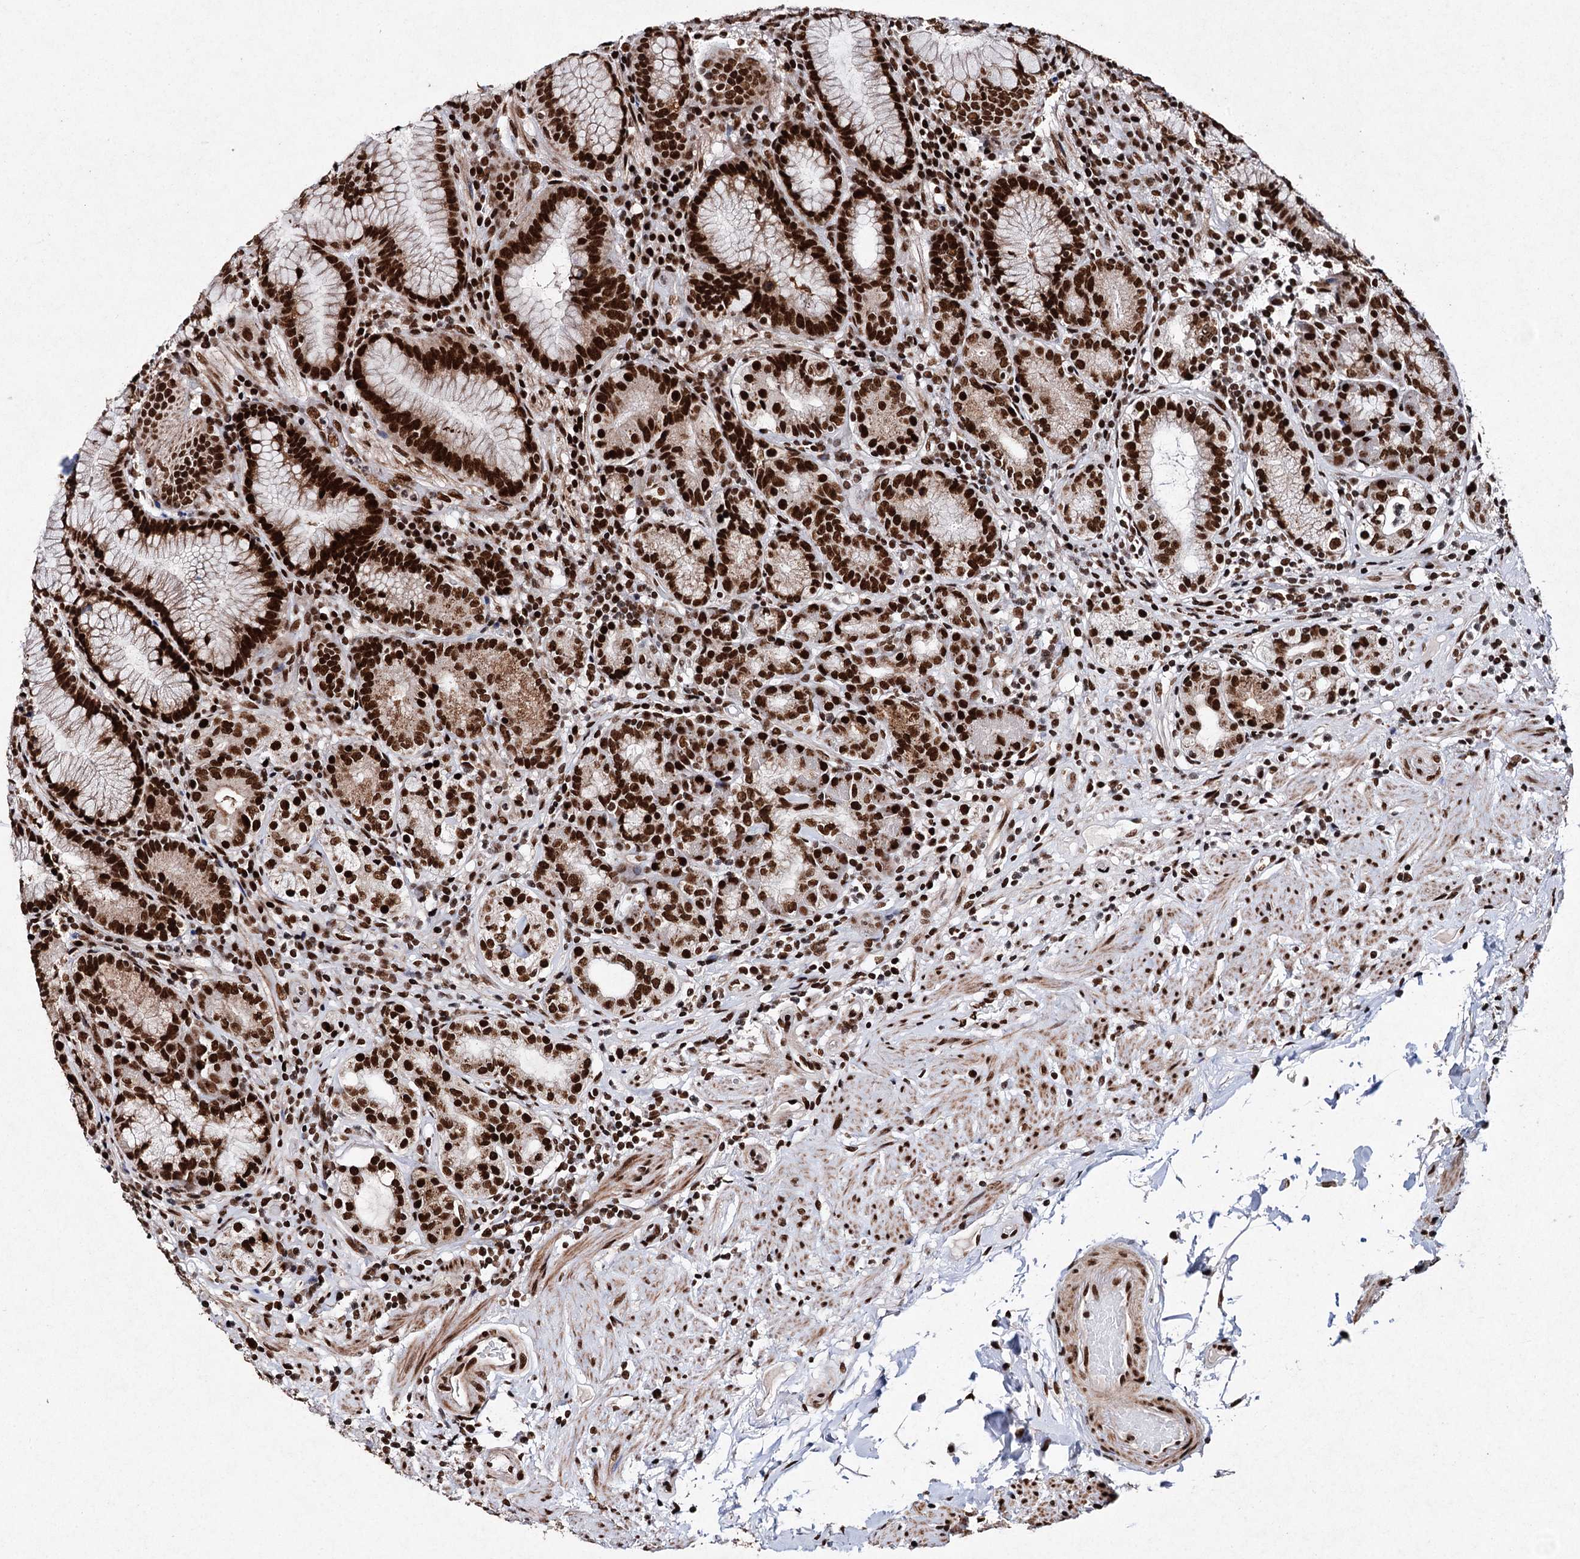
{"staining": {"intensity": "strong", "quantity": ">75%", "location": "nuclear"}, "tissue": "stomach", "cell_type": "Glandular cells", "image_type": "normal", "snomed": [{"axis": "morphology", "description": "Normal tissue, NOS"}, {"axis": "topography", "description": "Stomach, upper"}, {"axis": "topography", "description": "Stomach, lower"}], "caption": "About >75% of glandular cells in unremarkable human stomach demonstrate strong nuclear protein positivity as visualized by brown immunohistochemical staining.", "gene": "MATR3", "patient": {"sex": "female", "age": 76}}